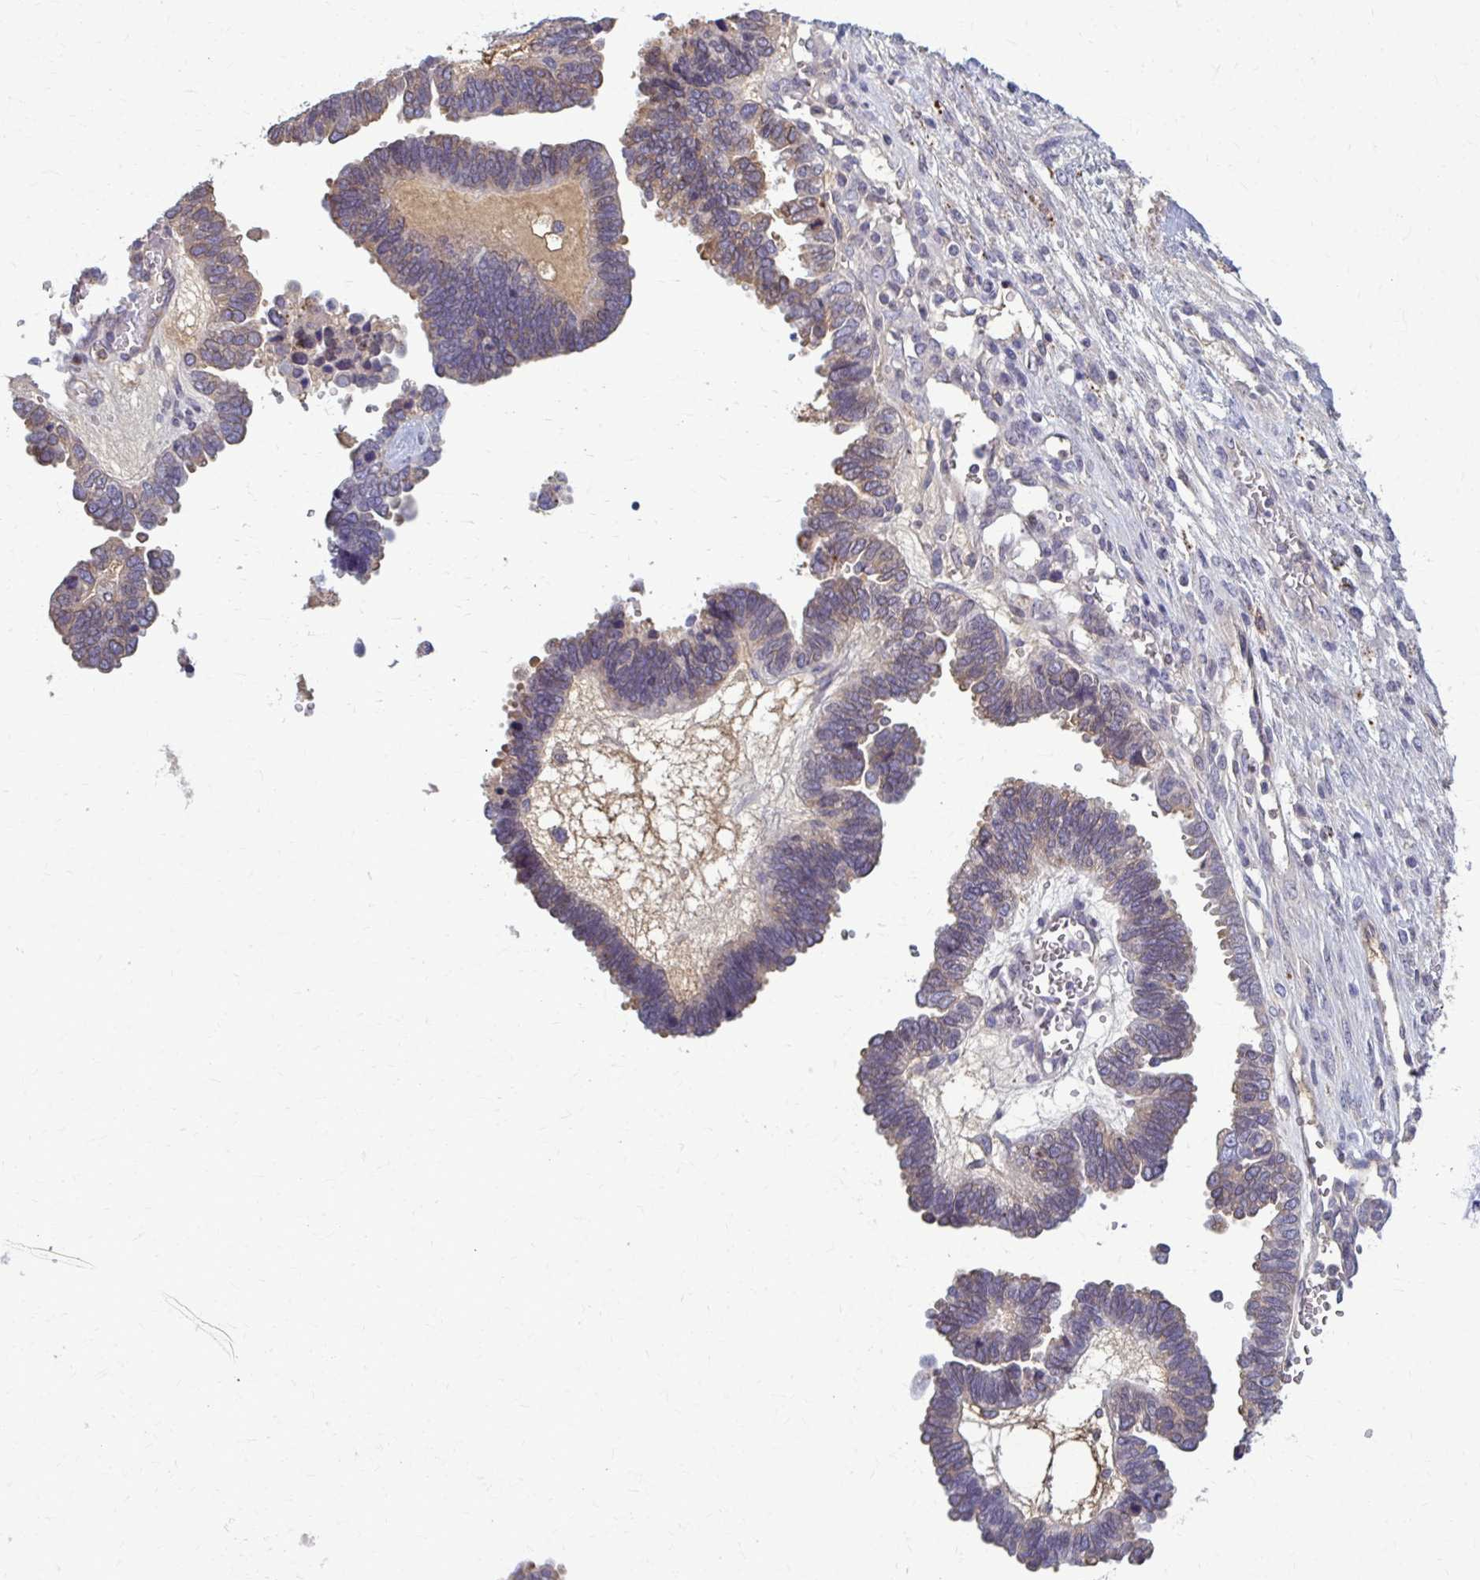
{"staining": {"intensity": "negative", "quantity": "none", "location": "none"}, "tissue": "ovarian cancer", "cell_type": "Tumor cells", "image_type": "cancer", "snomed": [{"axis": "morphology", "description": "Cystadenocarcinoma, serous, NOS"}, {"axis": "topography", "description": "Ovary"}], "caption": "The IHC image has no significant positivity in tumor cells of ovarian cancer (serous cystadenocarcinoma) tissue. (Stains: DAB (3,3'-diaminobenzidine) immunohistochemistry (IHC) with hematoxylin counter stain, Microscopy: brightfield microscopy at high magnification).", "gene": "MCRIP2", "patient": {"sex": "female", "age": 51}}